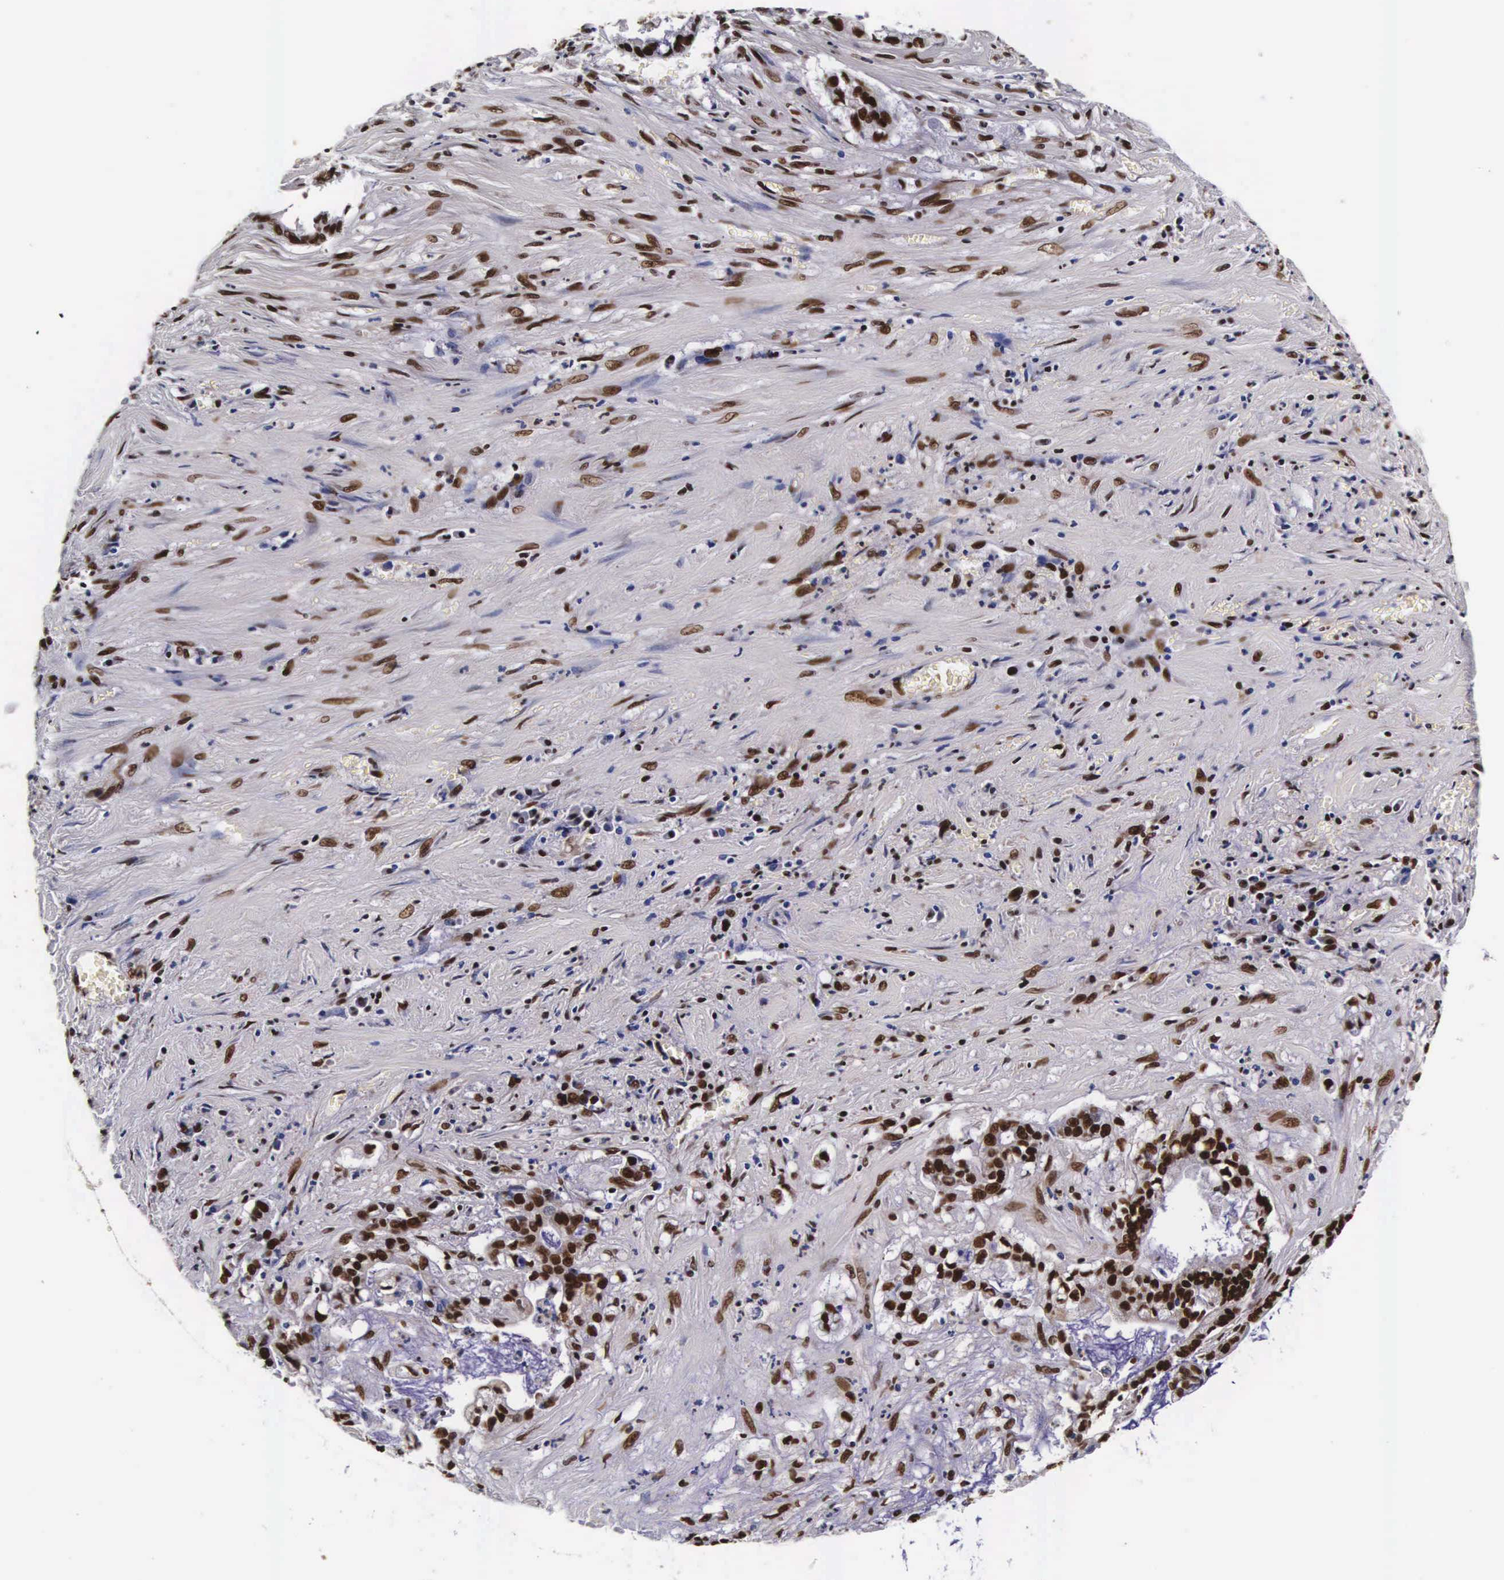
{"staining": {"intensity": "moderate", "quantity": ">75%", "location": "nuclear"}, "tissue": "liver cancer", "cell_type": "Tumor cells", "image_type": "cancer", "snomed": [{"axis": "morphology", "description": "Cholangiocarcinoma"}, {"axis": "topography", "description": "Liver"}], "caption": "A histopathology image of liver cancer (cholangiocarcinoma) stained for a protein exhibits moderate nuclear brown staining in tumor cells. (Brightfield microscopy of DAB IHC at high magnification).", "gene": "PABPN1", "patient": {"sex": "male", "age": 57}}